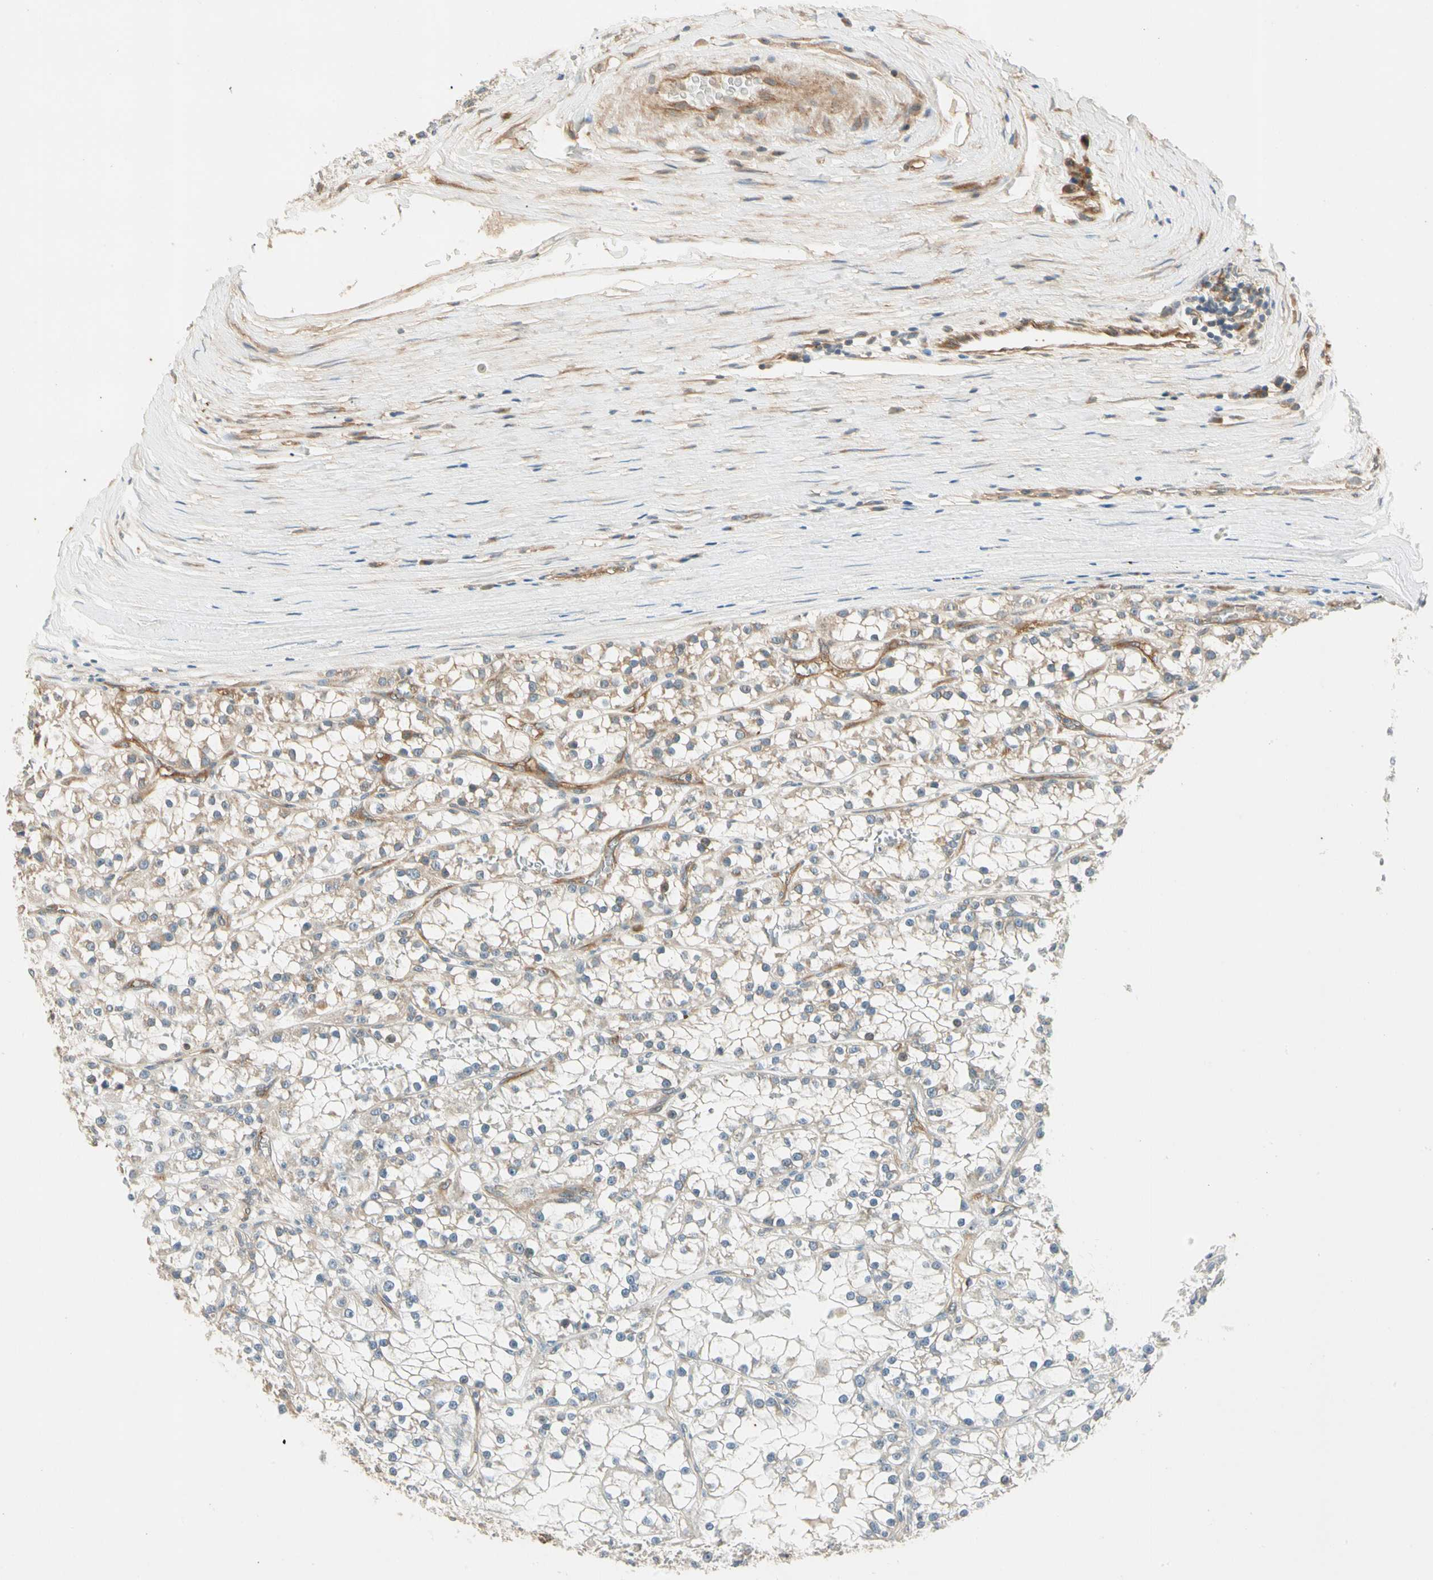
{"staining": {"intensity": "weak", "quantity": "25%-75%", "location": "cytoplasmic/membranous"}, "tissue": "renal cancer", "cell_type": "Tumor cells", "image_type": "cancer", "snomed": [{"axis": "morphology", "description": "Adenocarcinoma, NOS"}, {"axis": "topography", "description": "Kidney"}], "caption": "This micrograph shows immunohistochemistry (IHC) staining of human adenocarcinoma (renal), with low weak cytoplasmic/membranous positivity in about 25%-75% of tumor cells.", "gene": "ROCK2", "patient": {"sex": "female", "age": 52}}